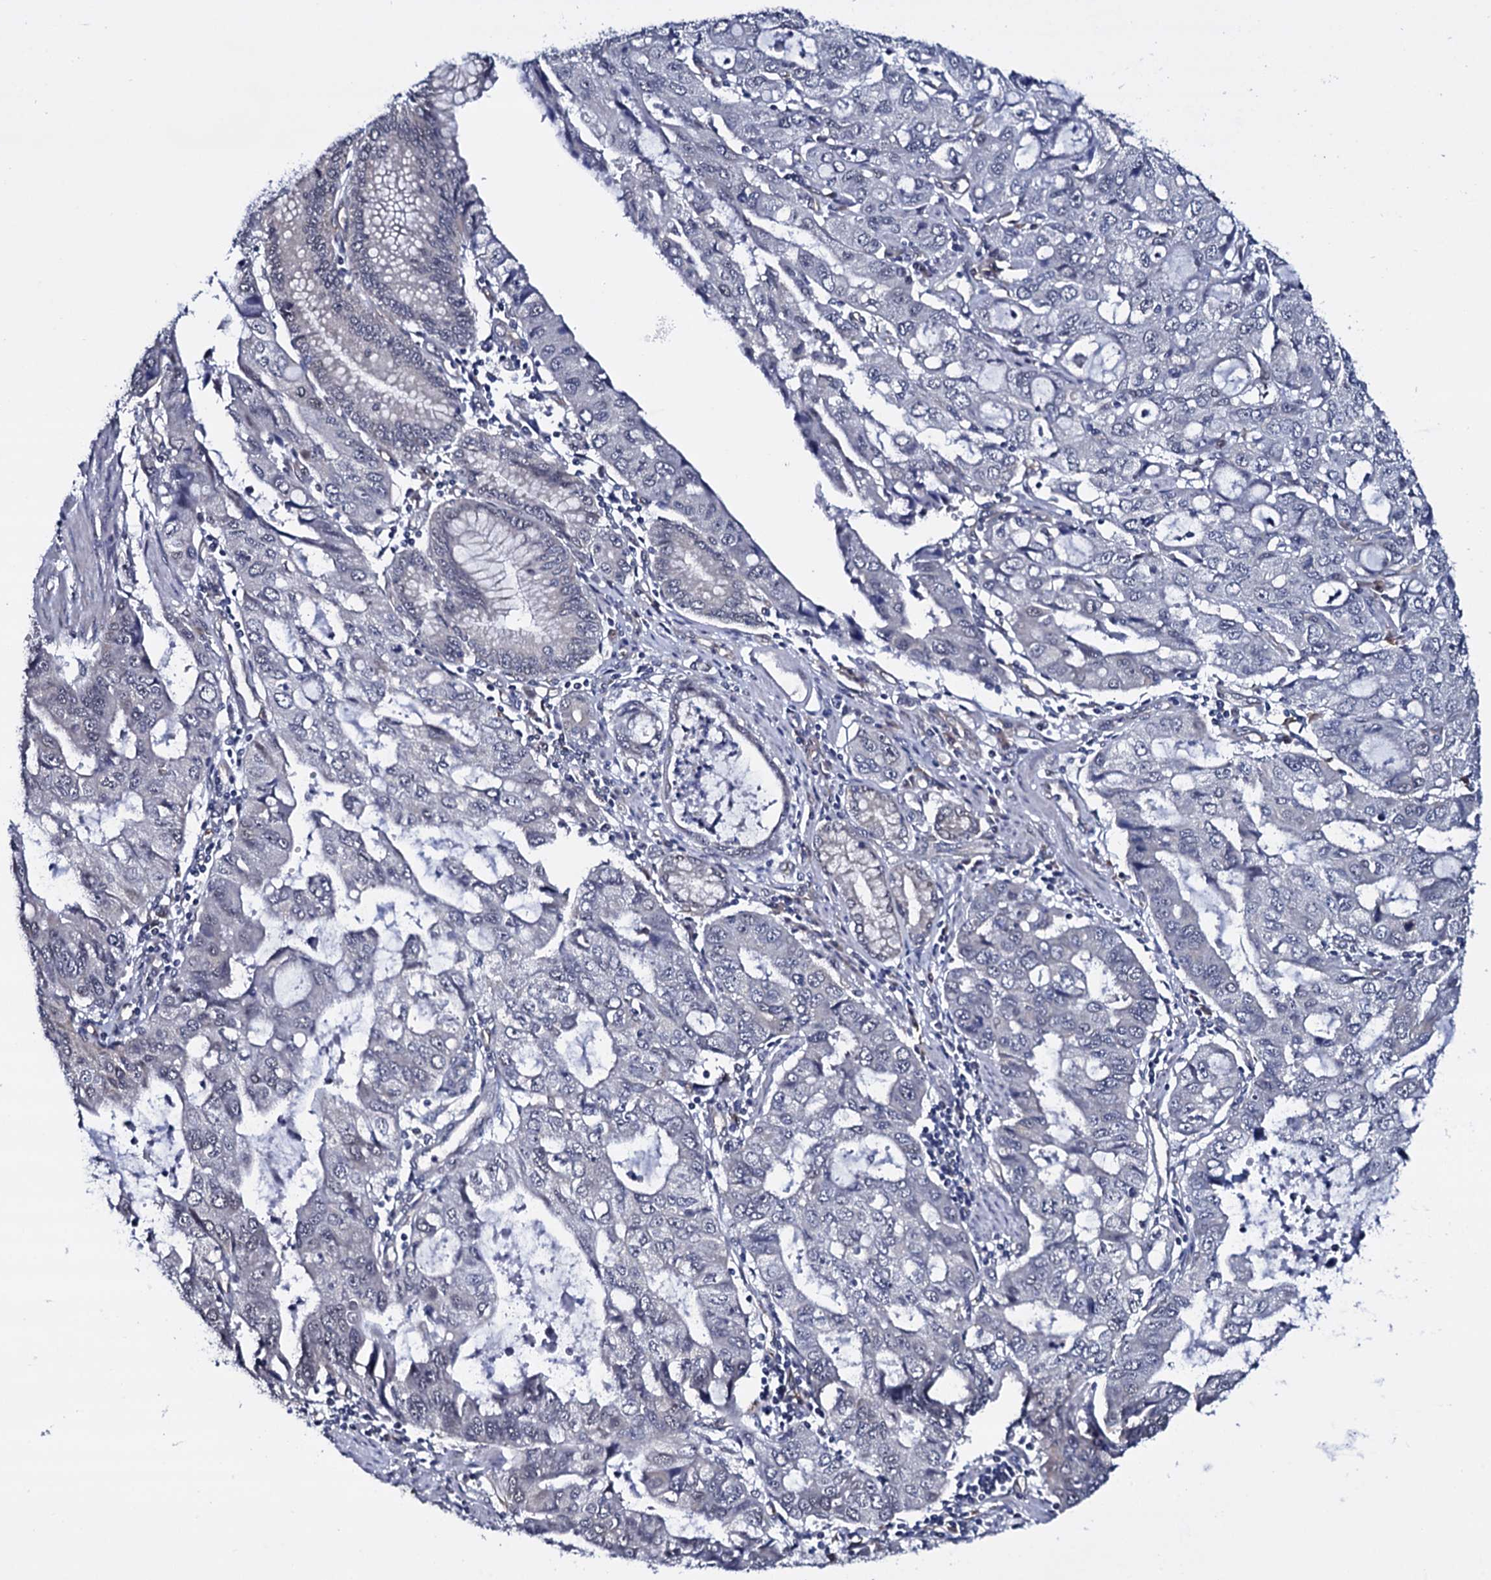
{"staining": {"intensity": "negative", "quantity": "none", "location": "none"}, "tissue": "stomach cancer", "cell_type": "Tumor cells", "image_type": "cancer", "snomed": [{"axis": "morphology", "description": "Adenocarcinoma, NOS"}, {"axis": "topography", "description": "Stomach, upper"}], "caption": "This is an immunohistochemistry (IHC) micrograph of stomach cancer. There is no expression in tumor cells.", "gene": "GAREM1", "patient": {"sex": "female", "age": 52}}